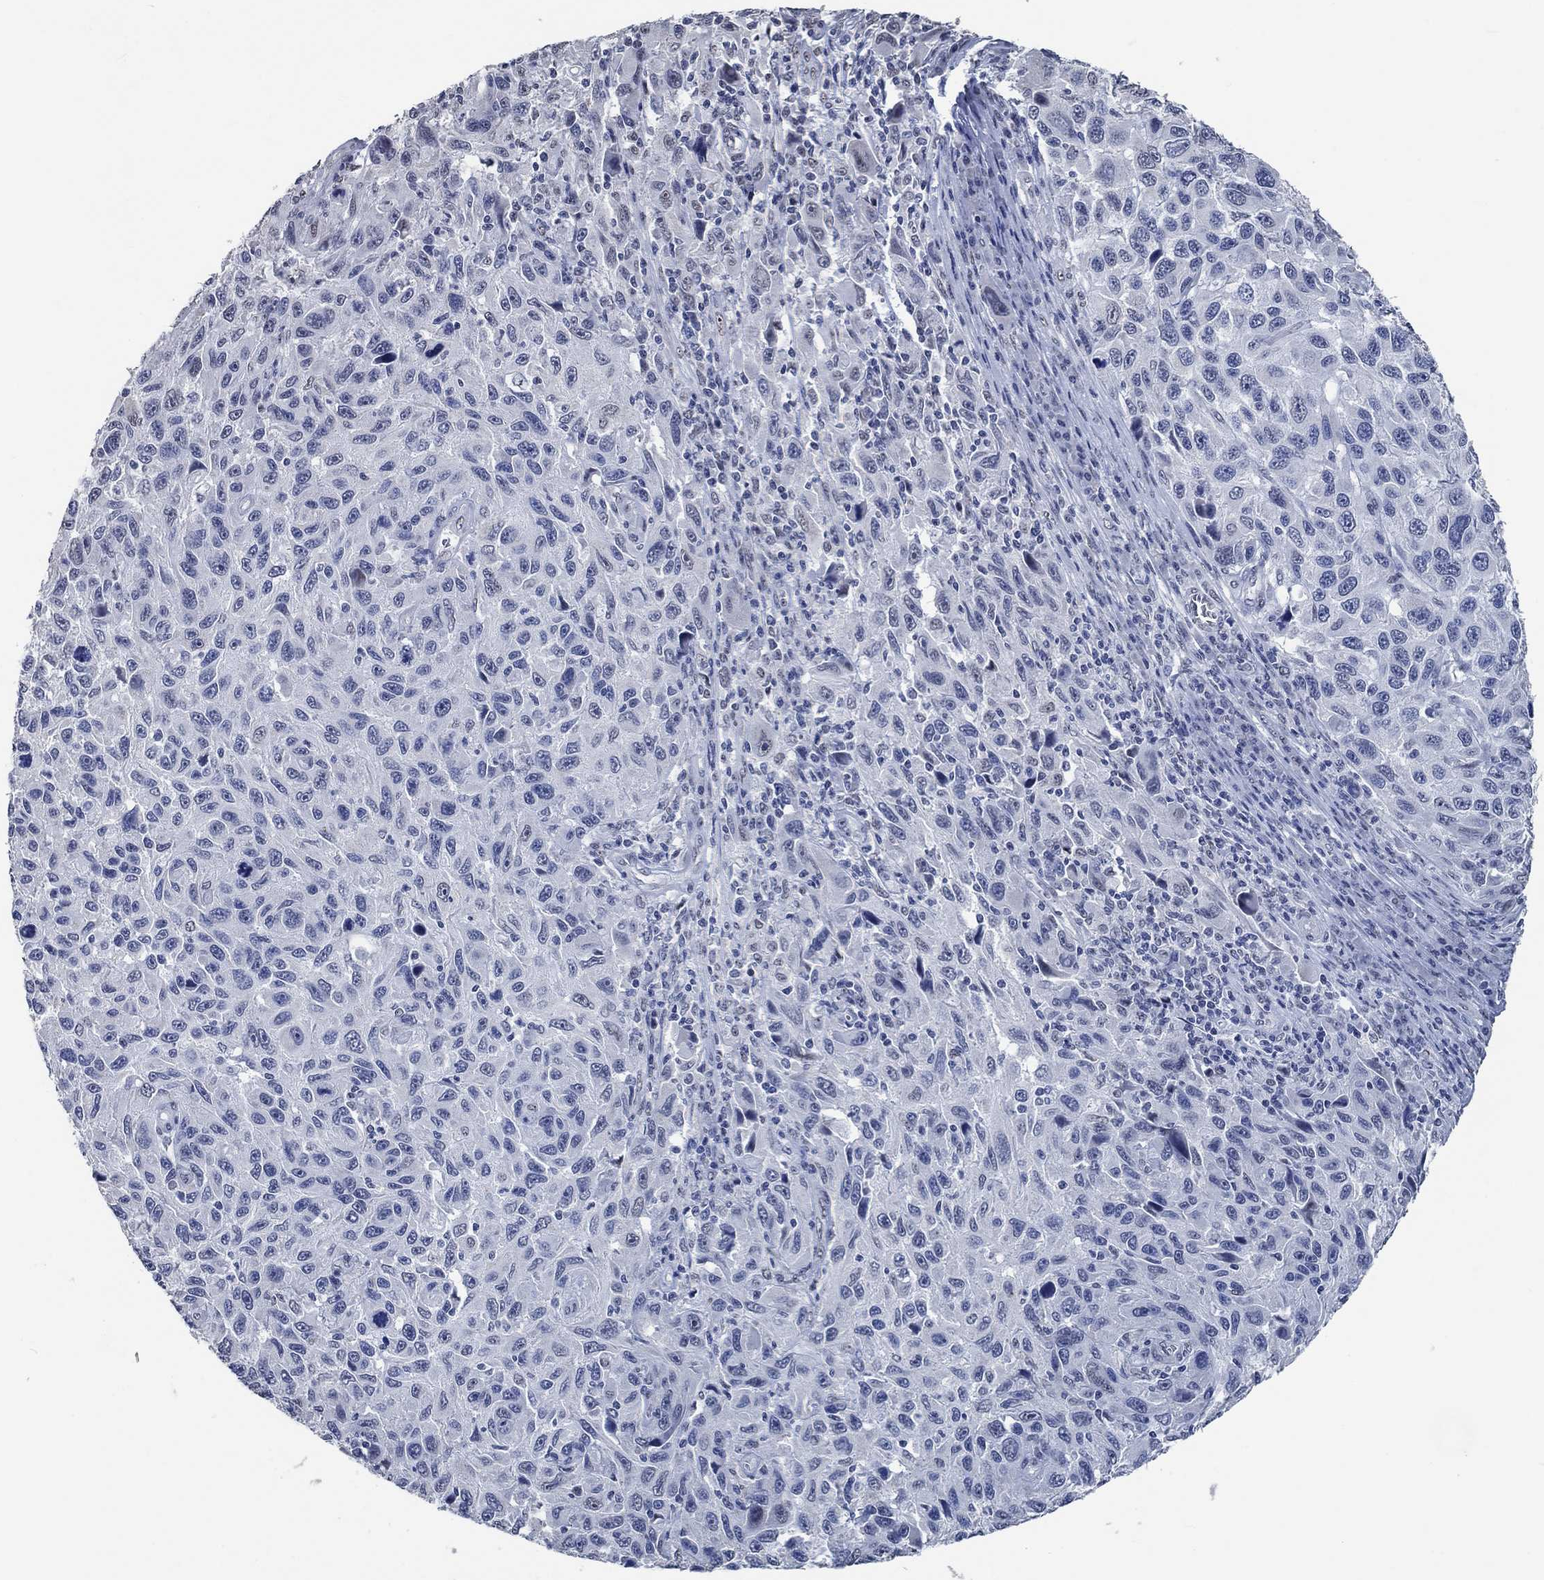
{"staining": {"intensity": "negative", "quantity": "none", "location": "none"}, "tissue": "melanoma", "cell_type": "Tumor cells", "image_type": "cancer", "snomed": [{"axis": "morphology", "description": "Malignant melanoma, NOS"}, {"axis": "topography", "description": "Skin"}], "caption": "High magnification brightfield microscopy of malignant melanoma stained with DAB (3,3'-diaminobenzidine) (brown) and counterstained with hematoxylin (blue): tumor cells show no significant positivity. (DAB immunohistochemistry, high magnification).", "gene": "OBSCN", "patient": {"sex": "male", "age": 53}}